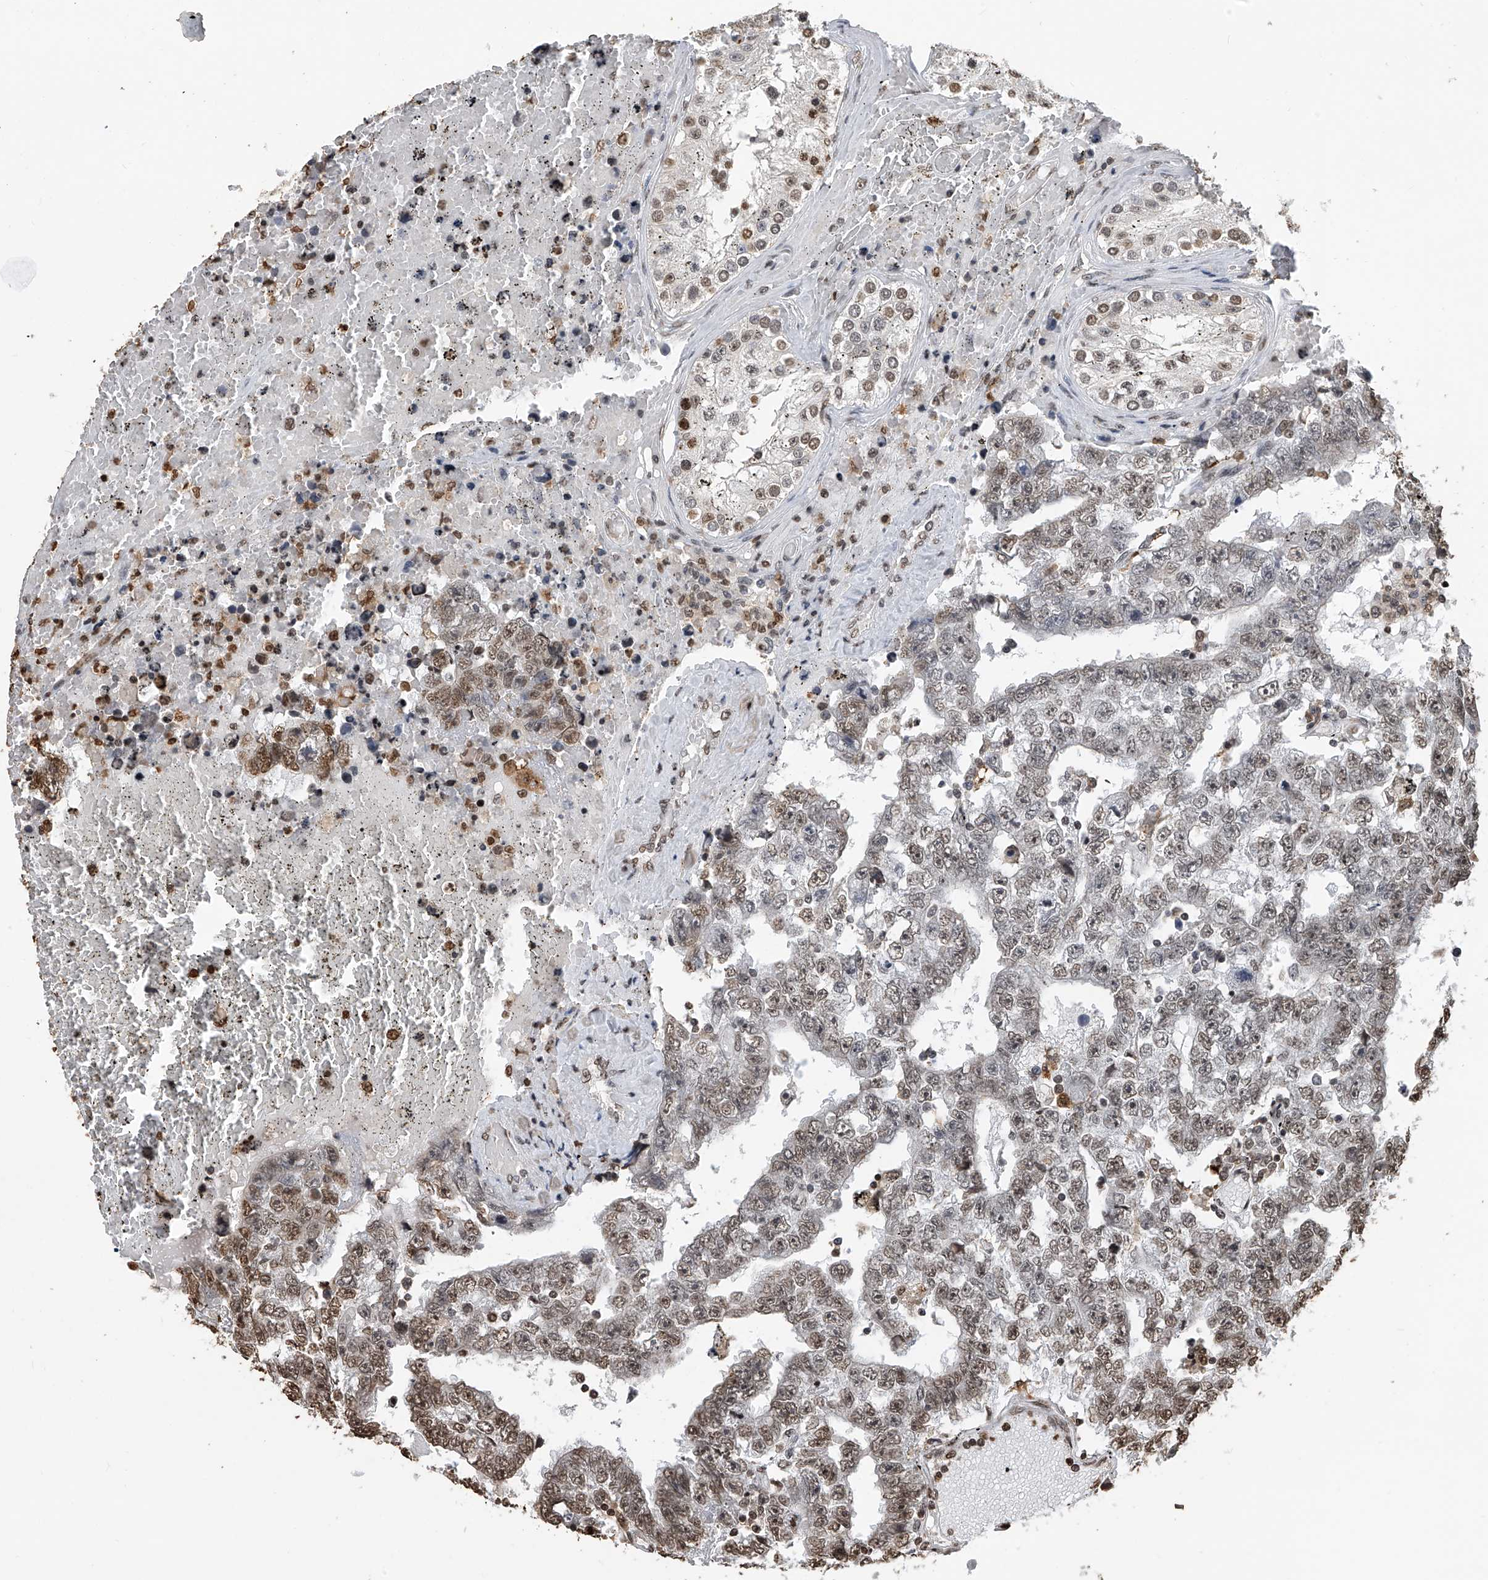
{"staining": {"intensity": "moderate", "quantity": "<25%", "location": "nuclear"}, "tissue": "testis cancer", "cell_type": "Tumor cells", "image_type": "cancer", "snomed": [{"axis": "morphology", "description": "Carcinoma, Embryonal, NOS"}, {"axis": "topography", "description": "Testis"}], "caption": "A brown stain shows moderate nuclear staining of a protein in human testis embryonal carcinoma tumor cells. (Brightfield microscopy of DAB IHC at high magnification).", "gene": "CFAP410", "patient": {"sex": "male", "age": 25}}